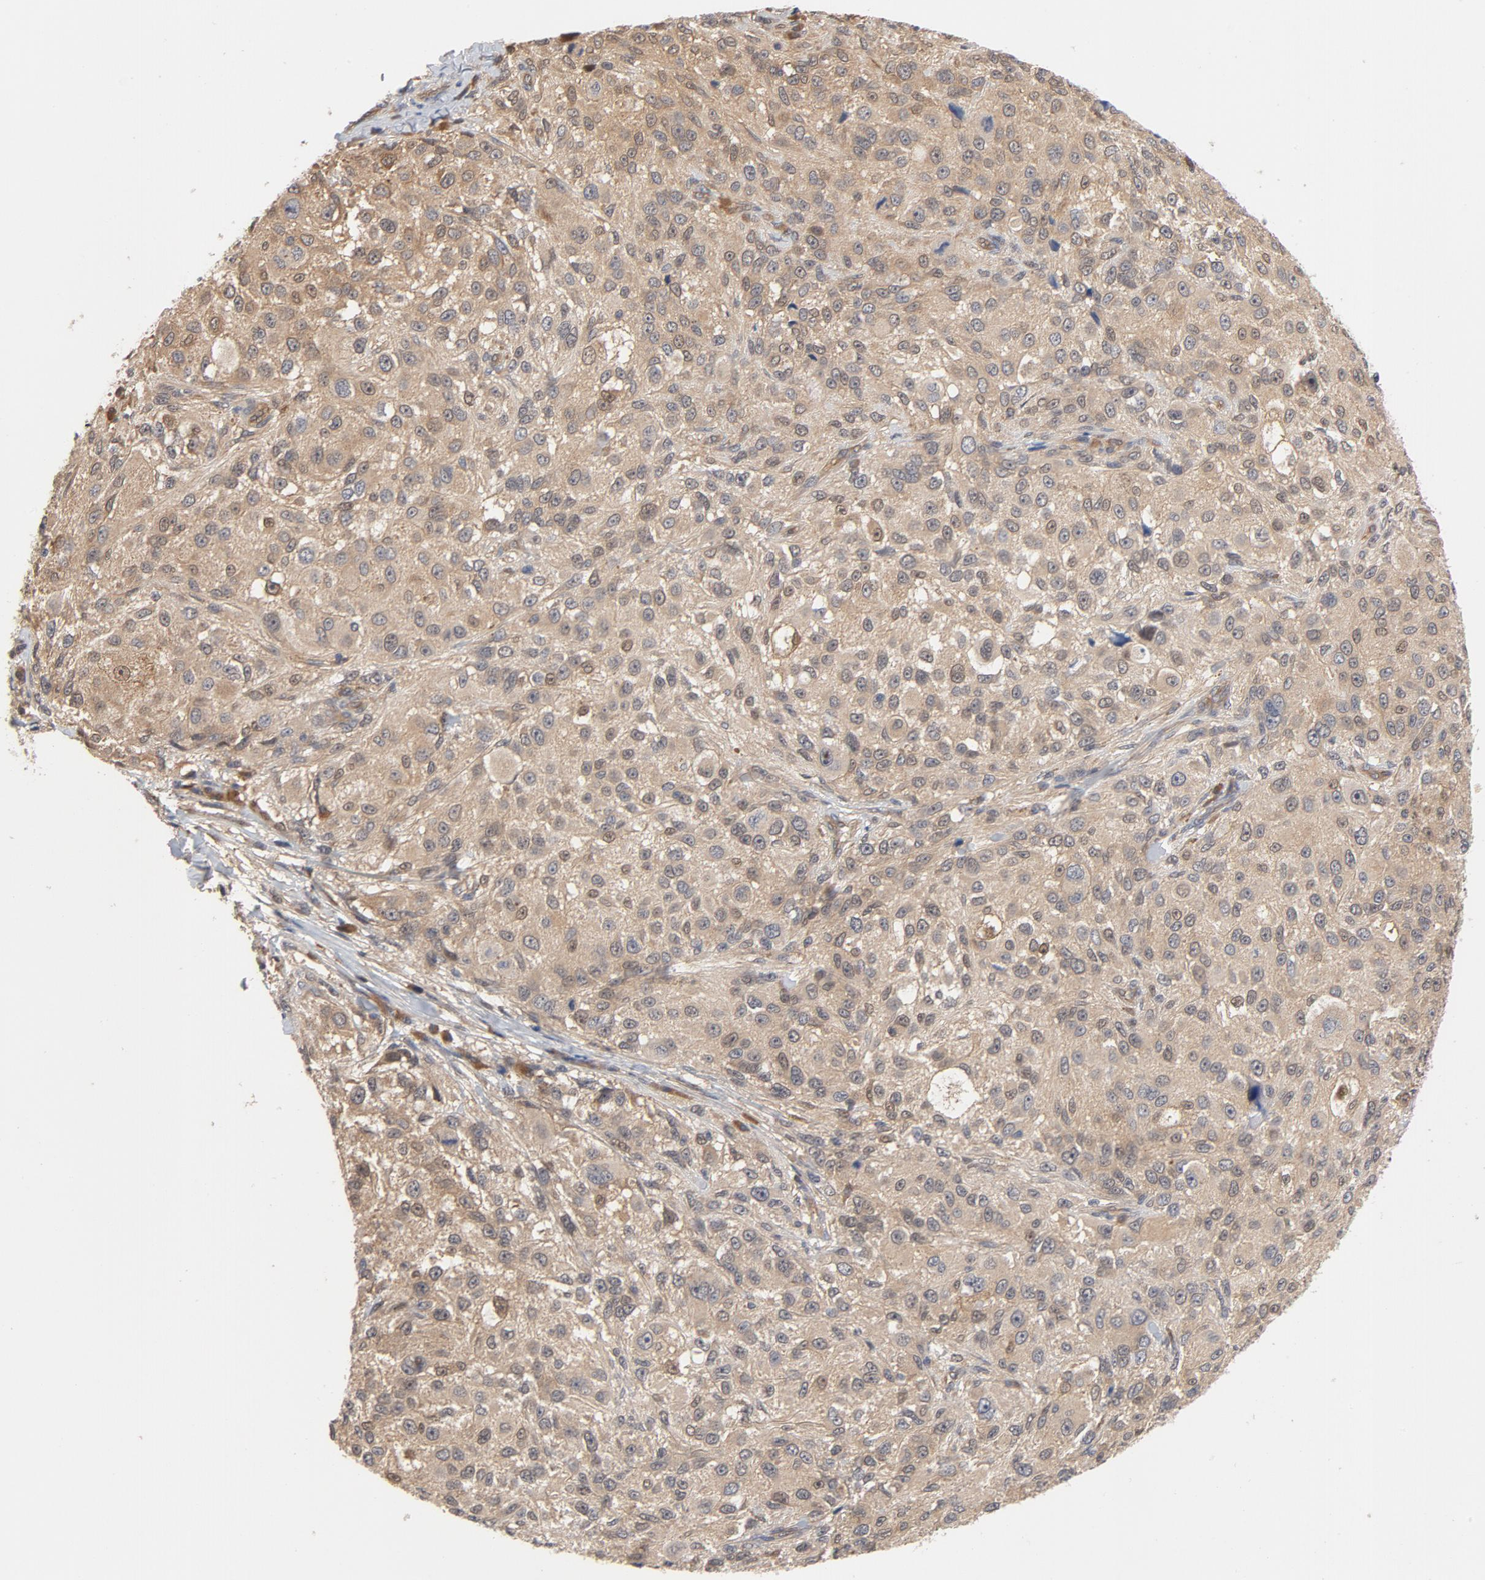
{"staining": {"intensity": "weak", "quantity": ">75%", "location": "cytoplasmic/membranous"}, "tissue": "melanoma", "cell_type": "Tumor cells", "image_type": "cancer", "snomed": [{"axis": "morphology", "description": "Necrosis, NOS"}, {"axis": "morphology", "description": "Malignant melanoma, NOS"}, {"axis": "topography", "description": "Skin"}], "caption": "Brown immunohistochemical staining in human melanoma shows weak cytoplasmic/membranous positivity in approximately >75% of tumor cells.", "gene": "PITPNM2", "patient": {"sex": "female", "age": 87}}